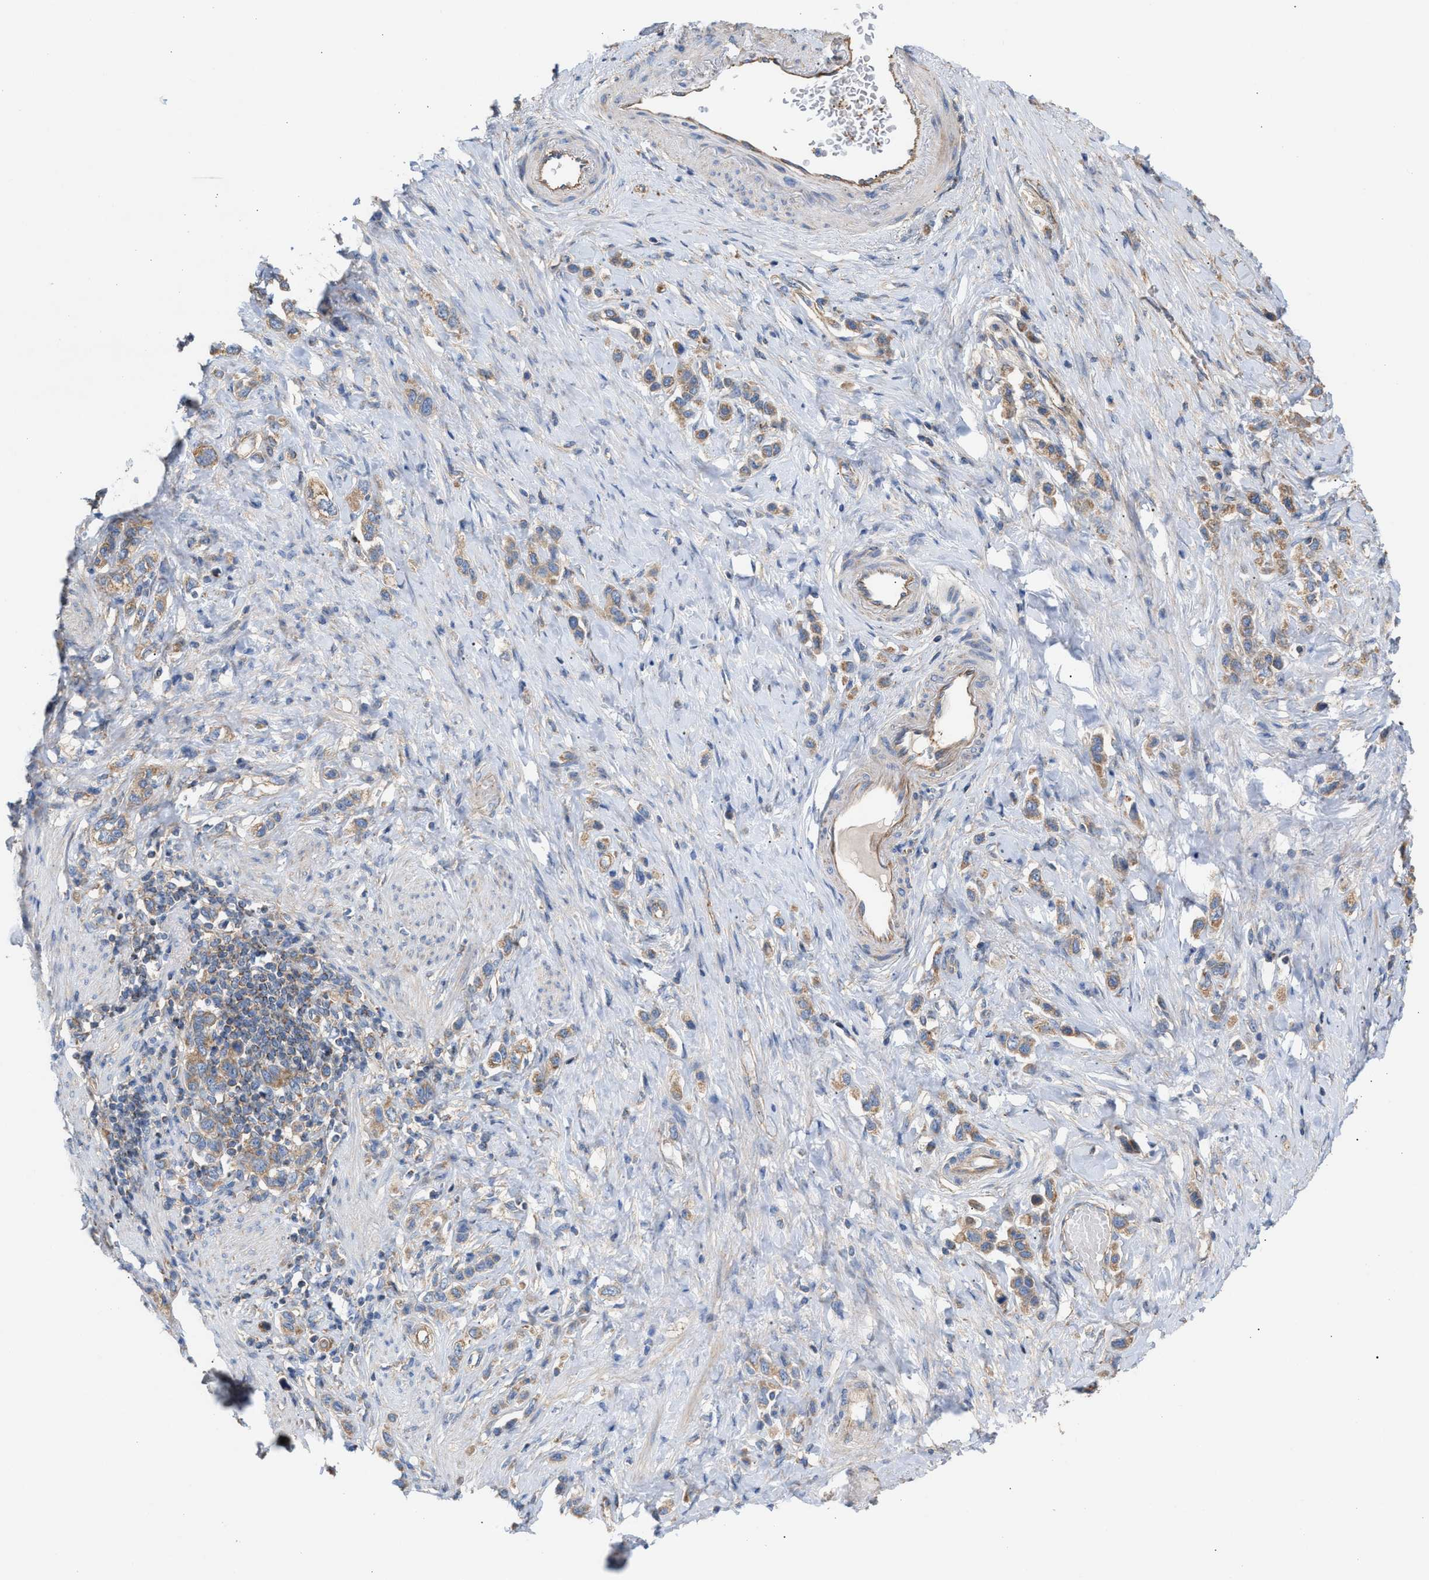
{"staining": {"intensity": "weak", "quantity": ">75%", "location": "cytoplasmic/membranous"}, "tissue": "stomach cancer", "cell_type": "Tumor cells", "image_type": "cancer", "snomed": [{"axis": "morphology", "description": "Adenocarcinoma, NOS"}, {"axis": "topography", "description": "Stomach"}], "caption": "High-magnification brightfield microscopy of stomach cancer stained with DAB (brown) and counterstained with hematoxylin (blue). tumor cells exhibit weak cytoplasmic/membranous staining is identified in about>75% of cells. The staining was performed using DAB to visualize the protein expression in brown, while the nuclei were stained in blue with hematoxylin (Magnification: 20x).", "gene": "OXSM", "patient": {"sex": "female", "age": 65}}